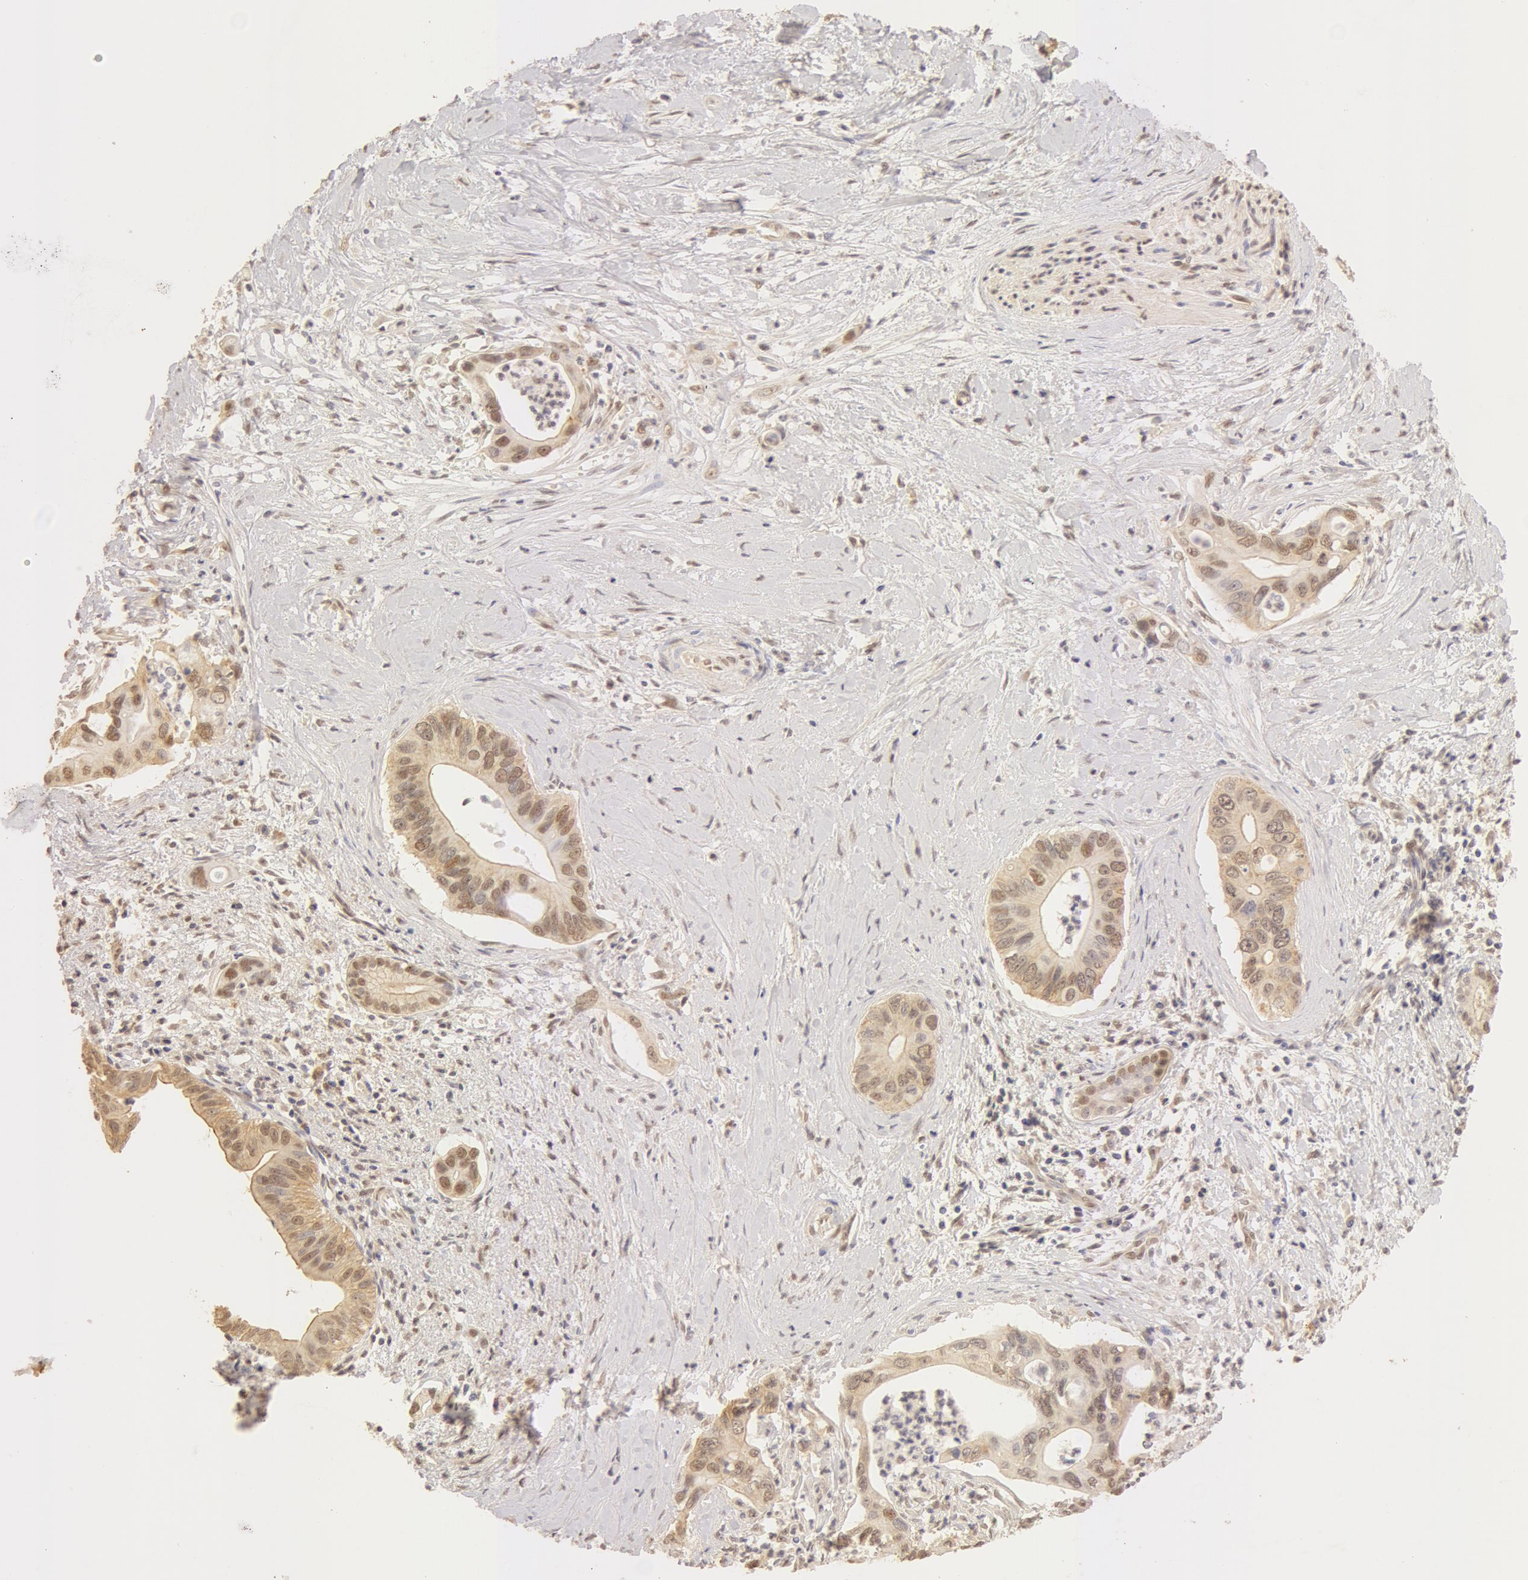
{"staining": {"intensity": "moderate", "quantity": ">75%", "location": "cytoplasmic/membranous,nuclear"}, "tissue": "liver cancer", "cell_type": "Tumor cells", "image_type": "cancer", "snomed": [{"axis": "morphology", "description": "Cholangiocarcinoma"}, {"axis": "topography", "description": "Liver"}], "caption": "Moderate cytoplasmic/membranous and nuclear protein expression is identified in approximately >75% of tumor cells in cholangiocarcinoma (liver).", "gene": "SNRNP70", "patient": {"sex": "female", "age": 65}}